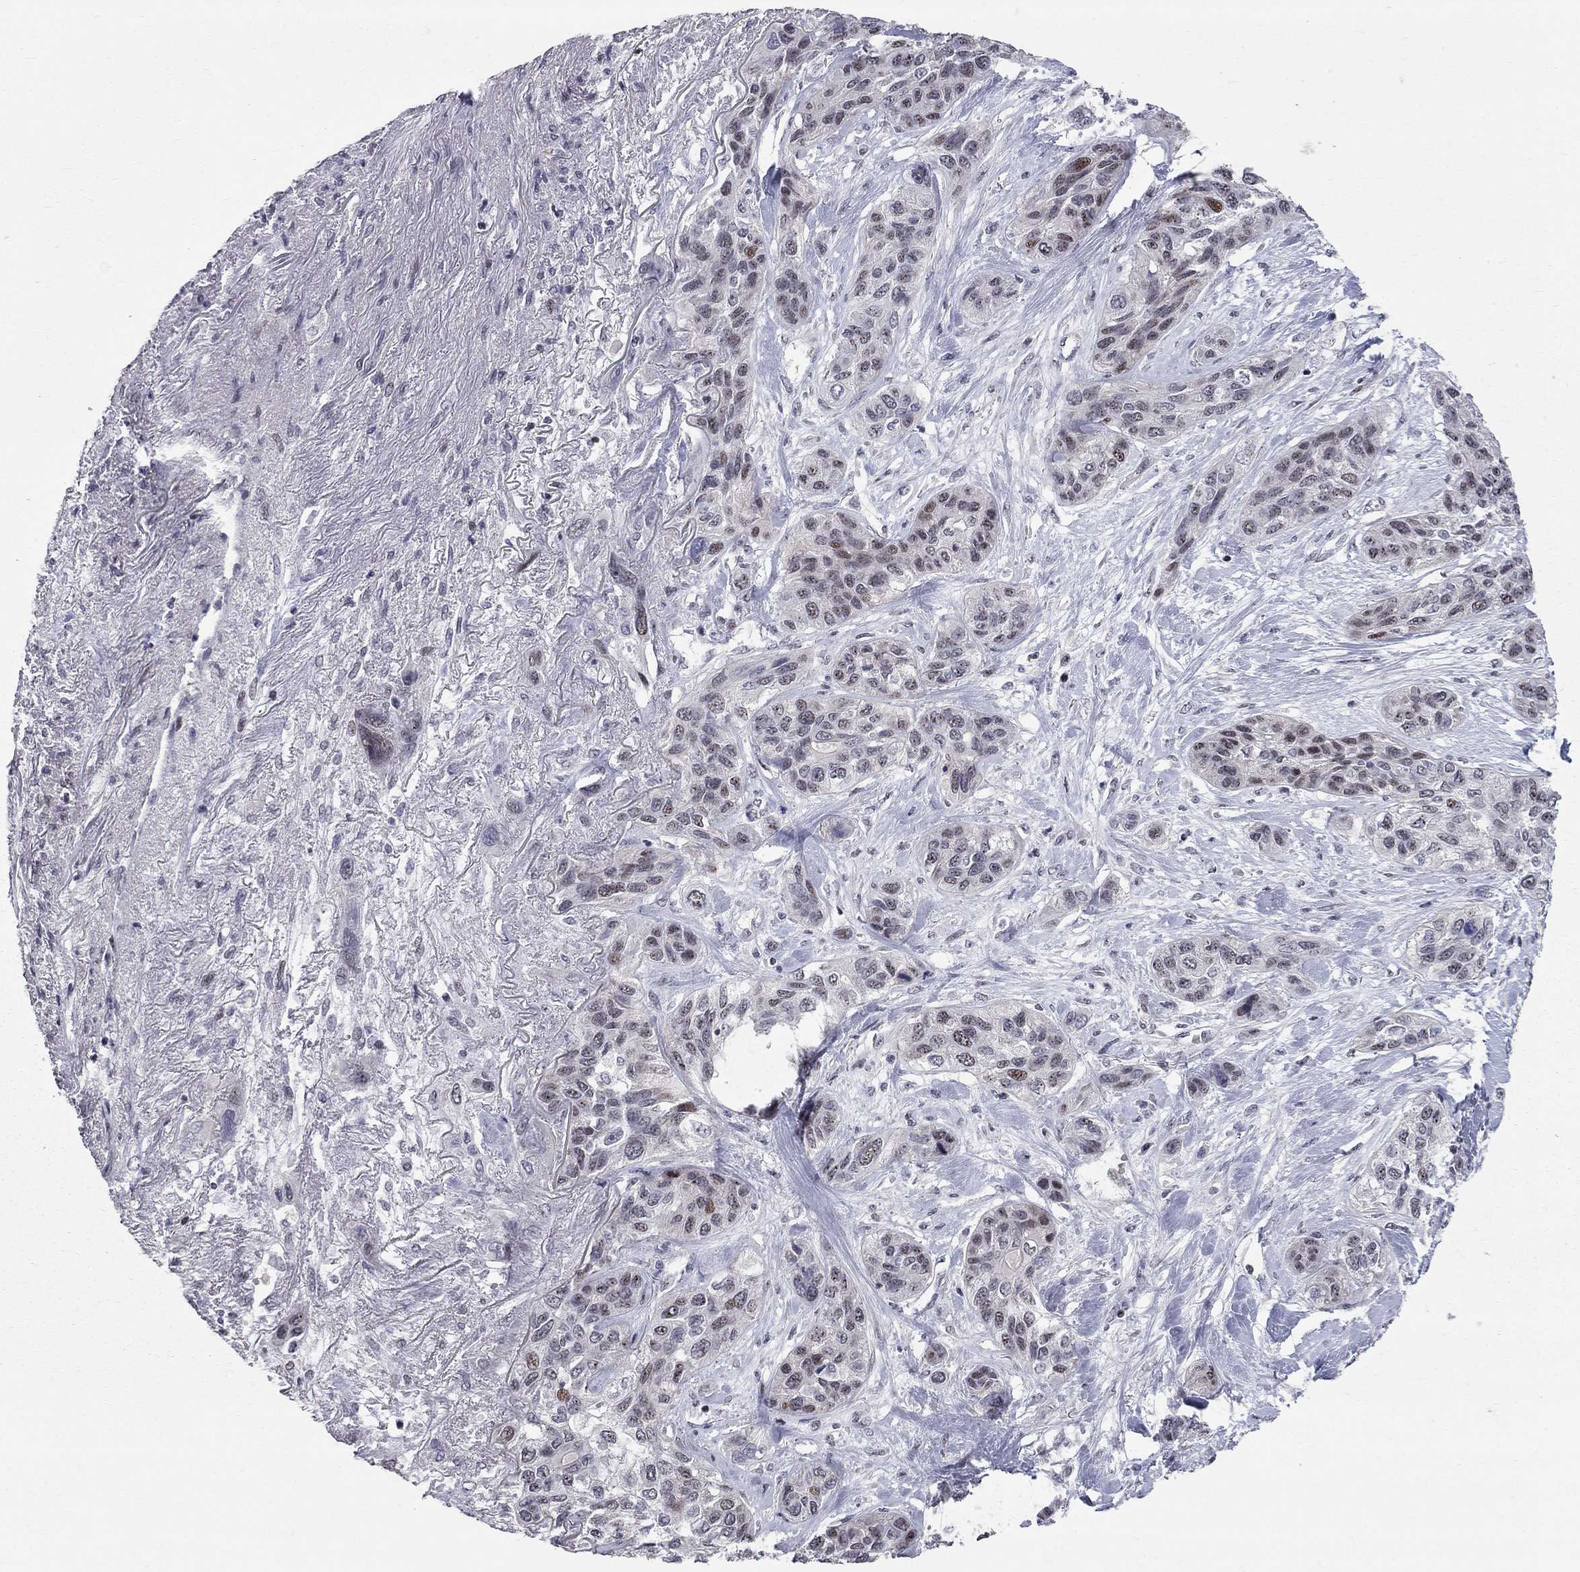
{"staining": {"intensity": "negative", "quantity": "none", "location": "none"}, "tissue": "lung cancer", "cell_type": "Tumor cells", "image_type": "cancer", "snomed": [{"axis": "morphology", "description": "Squamous cell carcinoma, NOS"}, {"axis": "topography", "description": "Lung"}], "caption": "High magnification brightfield microscopy of lung squamous cell carcinoma stained with DAB (3,3'-diaminobenzidine) (brown) and counterstained with hematoxylin (blue): tumor cells show no significant staining.", "gene": "HDAC3", "patient": {"sex": "female", "age": 70}}